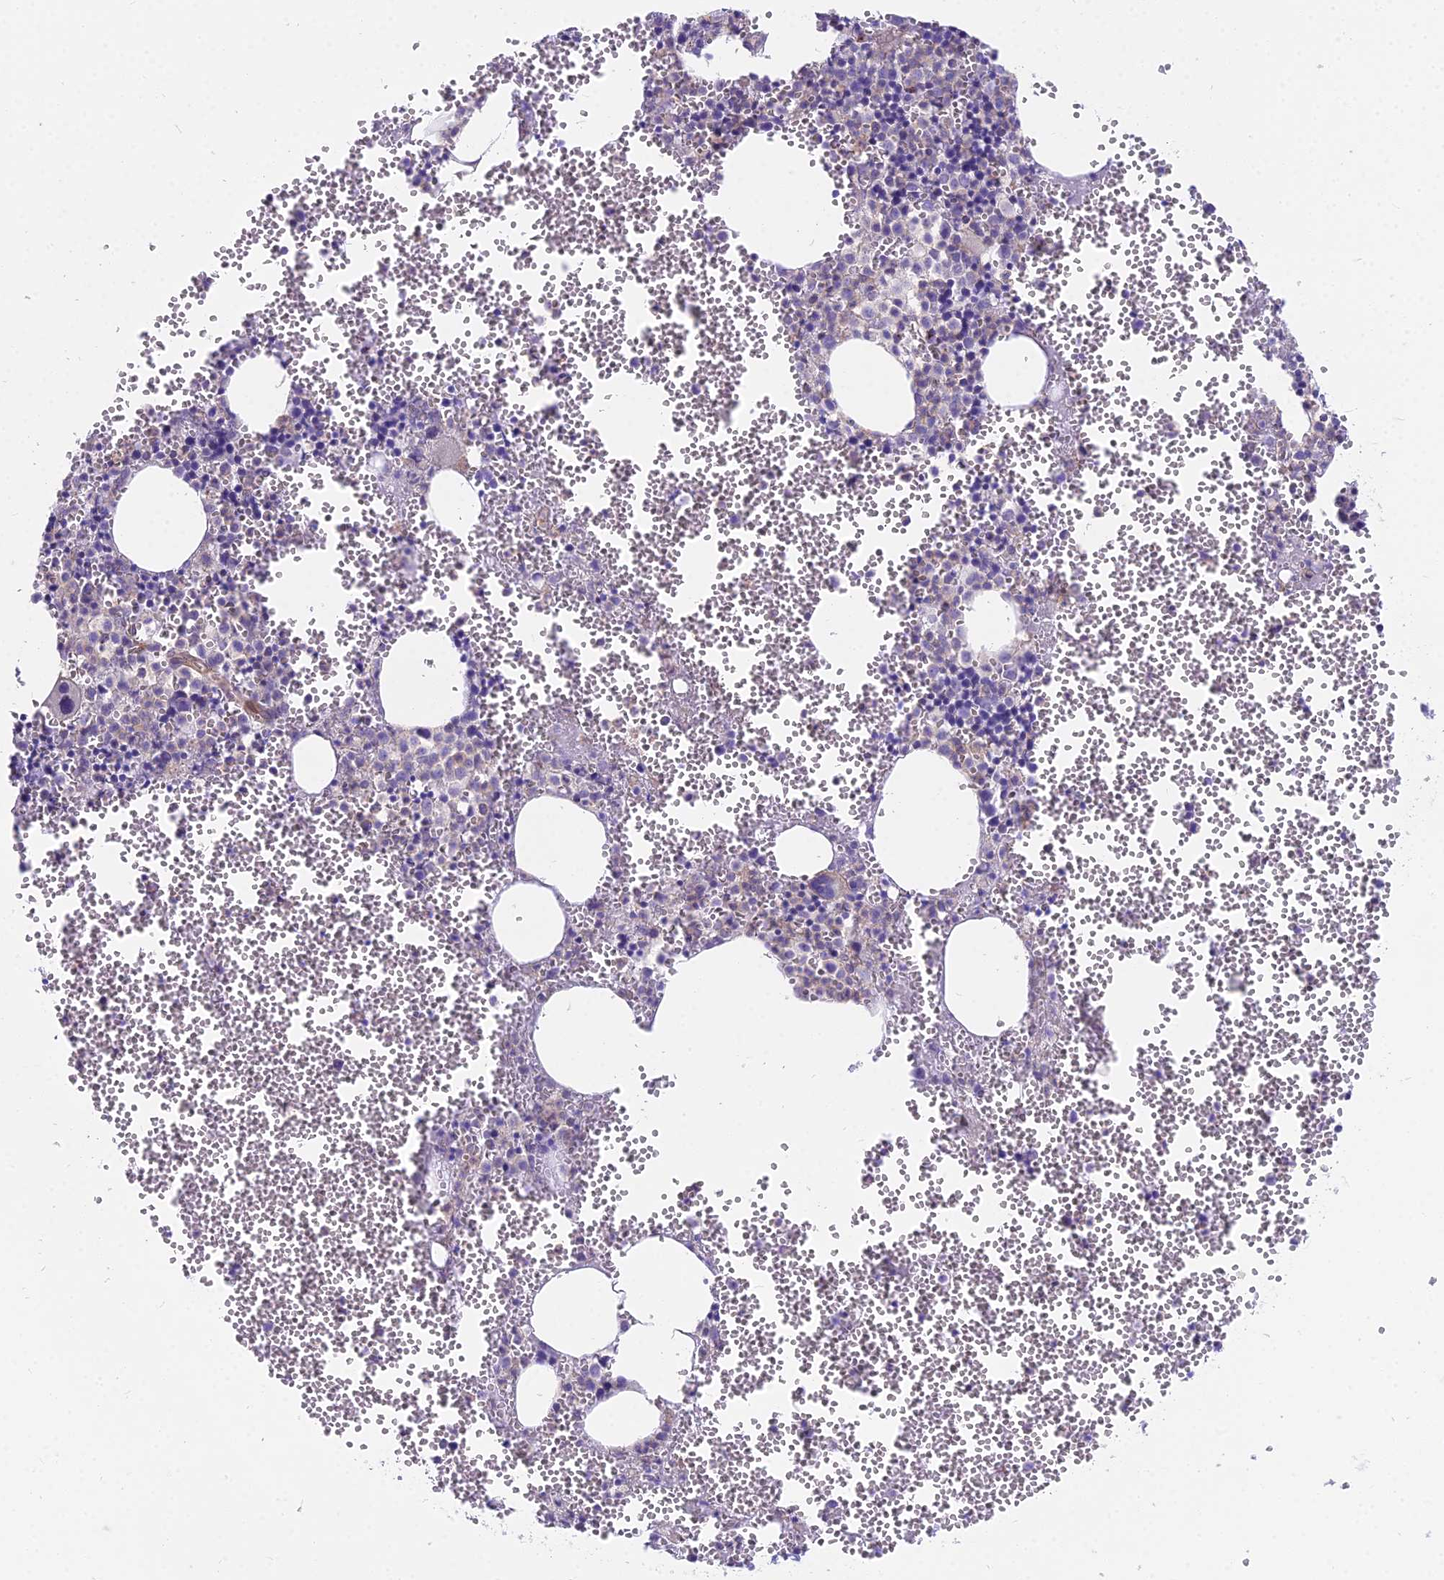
{"staining": {"intensity": "weak", "quantity": "<25%", "location": "cytoplasmic/membranous"}, "tissue": "bone marrow", "cell_type": "Hematopoietic cells", "image_type": "normal", "snomed": [{"axis": "morphology", "description": "Normal tissue, NOS"}, {"axis": "topography", "description": "Bone marrow"}], "caption": "Immunohistochemistry photomicrograph of normal human bone marrow stained for a protein (brown), which reveals no positivity in hematopoietic cells. (DAB immunohistochemistry (IHC) with hematoxylin counter stain).", "gene": "HLA", "patient": {"sex": "female", "age": 77}}